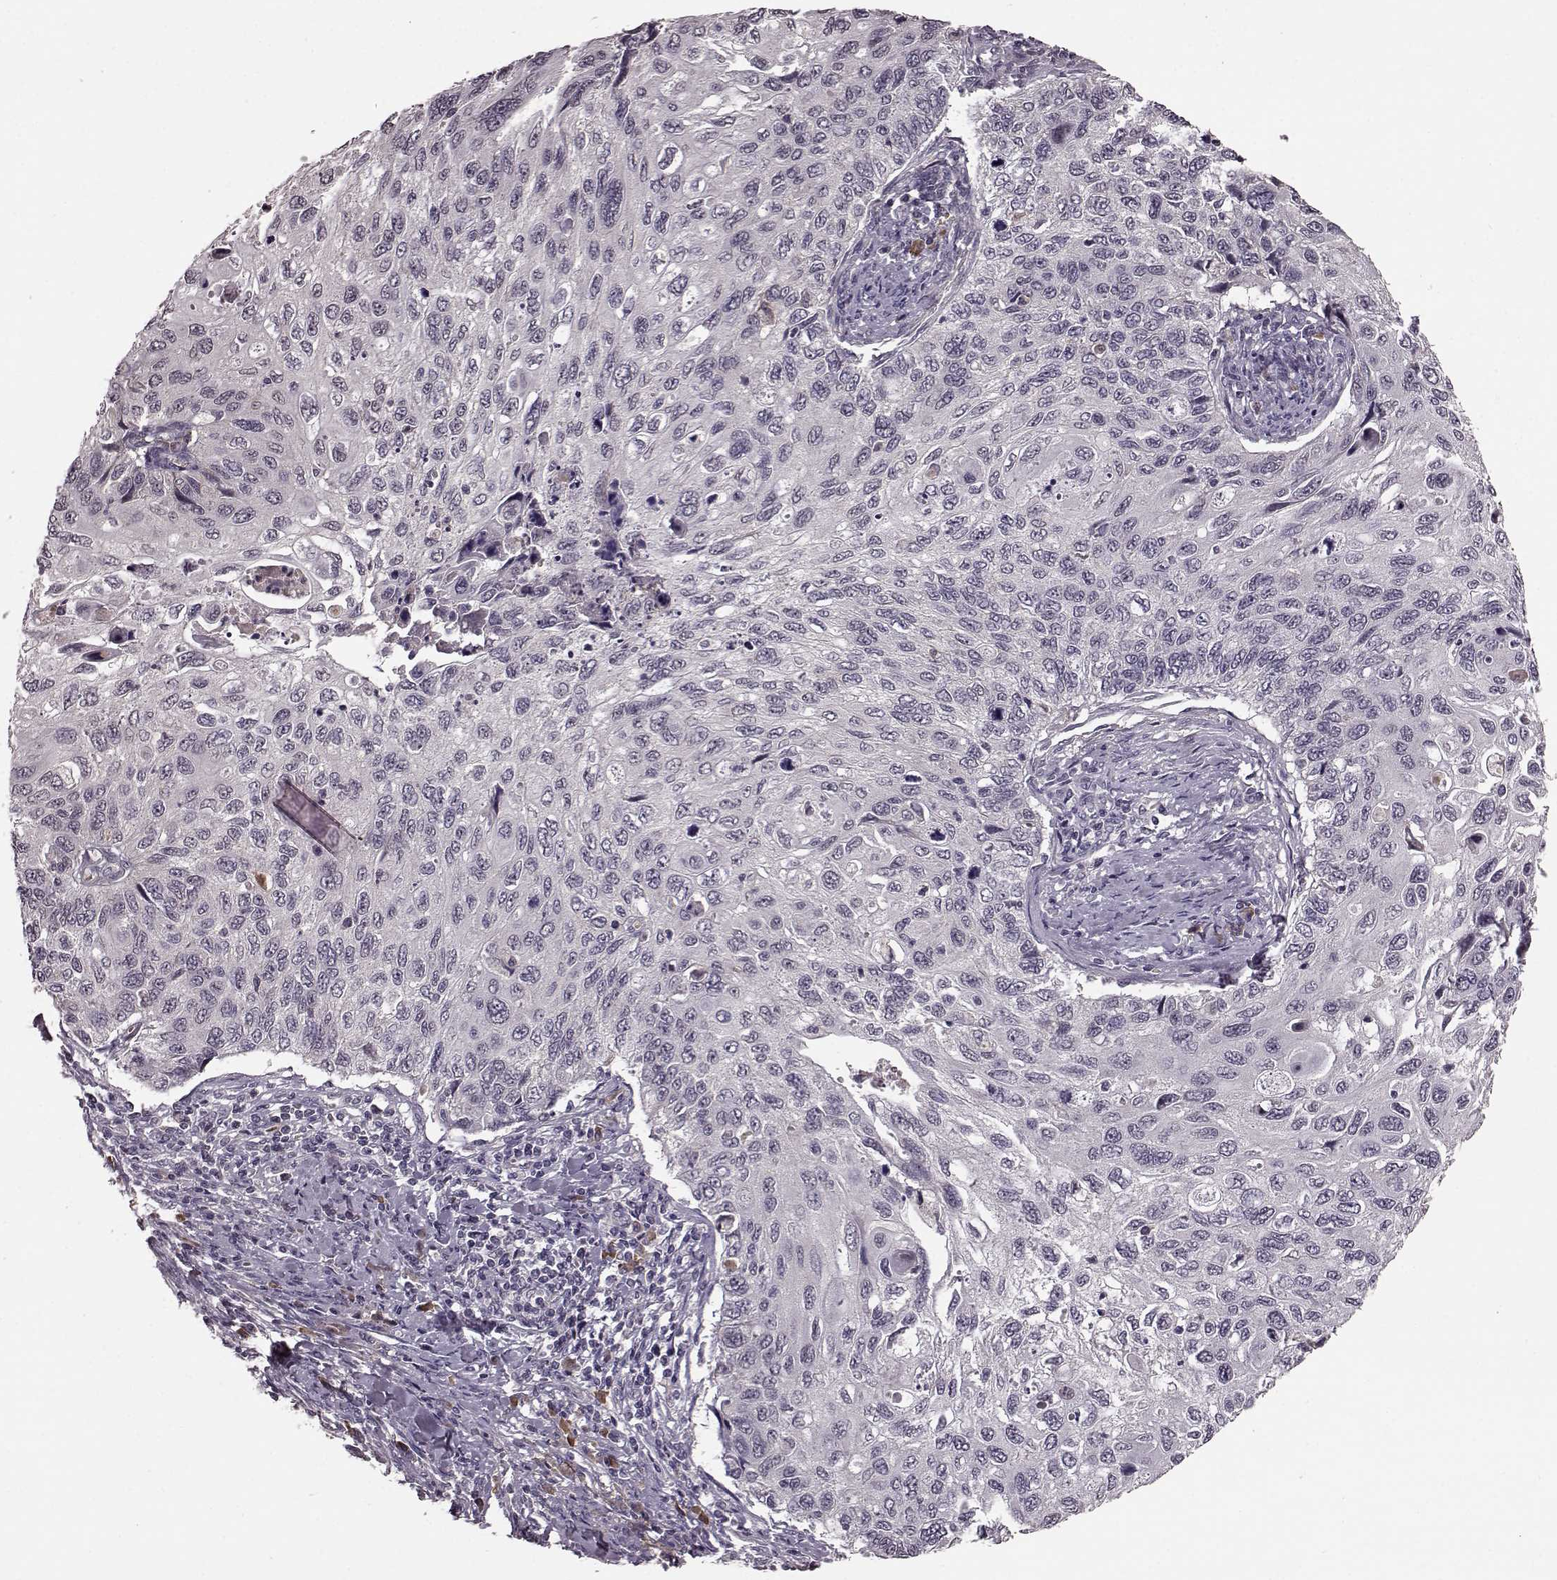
{"staining": {"intensity": "negative", "quantity": "none", "location": "none"}, "tissue": "cervical cancer", "cell_type": "Tumor cells", "image_type": "cancer", "snomed": [{"axis": "morphology", "description": "Squamous cell carcinoma, NOS"}, {"axis": "topography", "description": "Cervix"}], "caption": "Tumor cells are negative for brown protein staining in squamous cell carcinoma (cervical).", "gene": "NRL", "patient": {"sex": "female", "age": 70}}